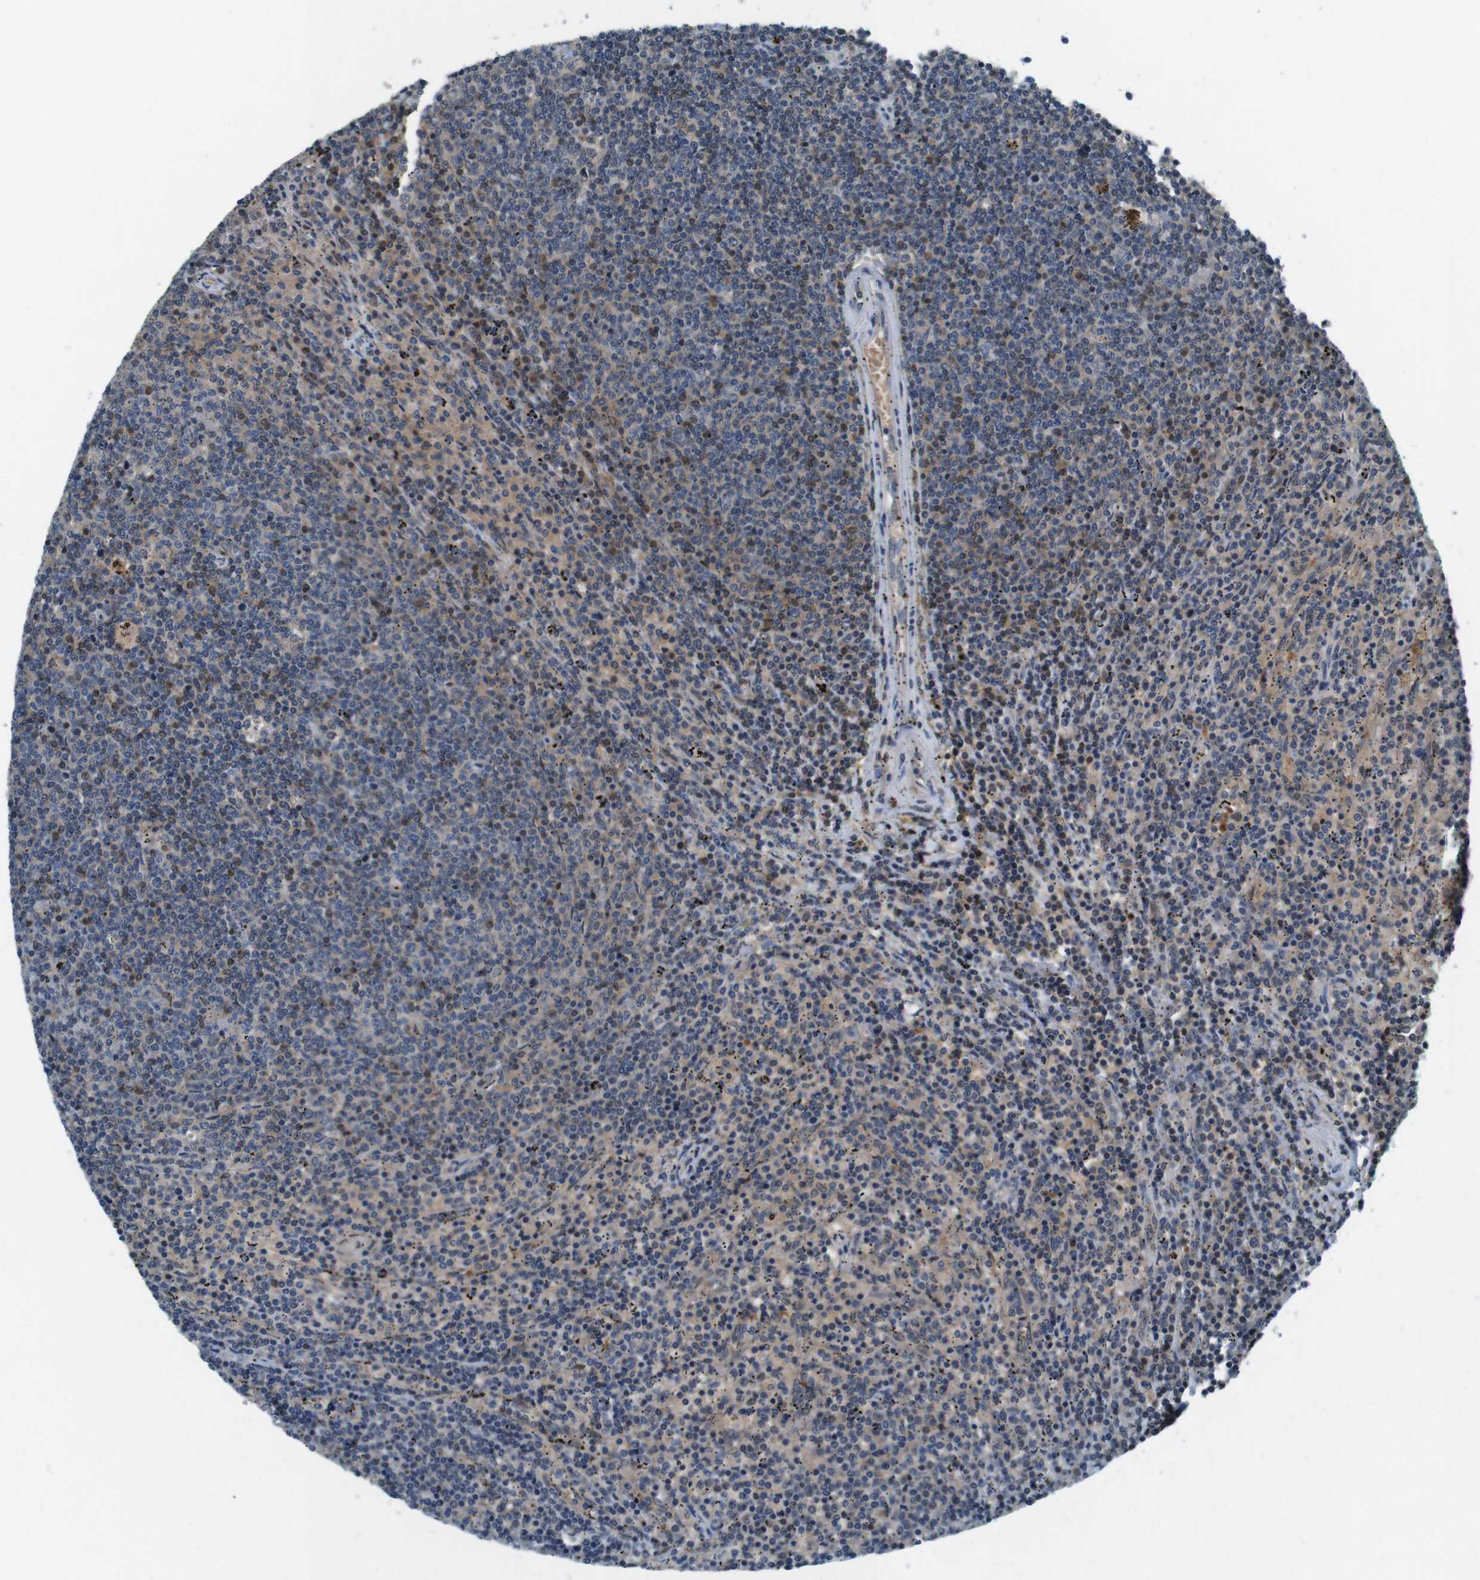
{"staining": {"intensity": "weak", "quantity": "25%-75%", "location": "cytoplasmic/membranous"}, "tissue": "lymphoma", "cell_type": "Tumor cells", "image_type": "cancer", "snomed": [{"axis": "morphology", "description": "Malignant lymphoma, non-Hodgkin's type, Low grade"}, {"axis": "topography", "description": "Spleen"}], "caption": "High-magnification brightfield microscopy of malignant lymphoma, non-Hodgkin's type (low-grade) stained with DAB (3,3'-diaminobenzidine) (brown) and counterstained with hematoxylin (blue). tumor cells exhibit weak cytoplasmic/membranous positivity is present in about25%-75% of cells.", "gene": "LRP5", "patient": {"sex": "female", "age": 50}}